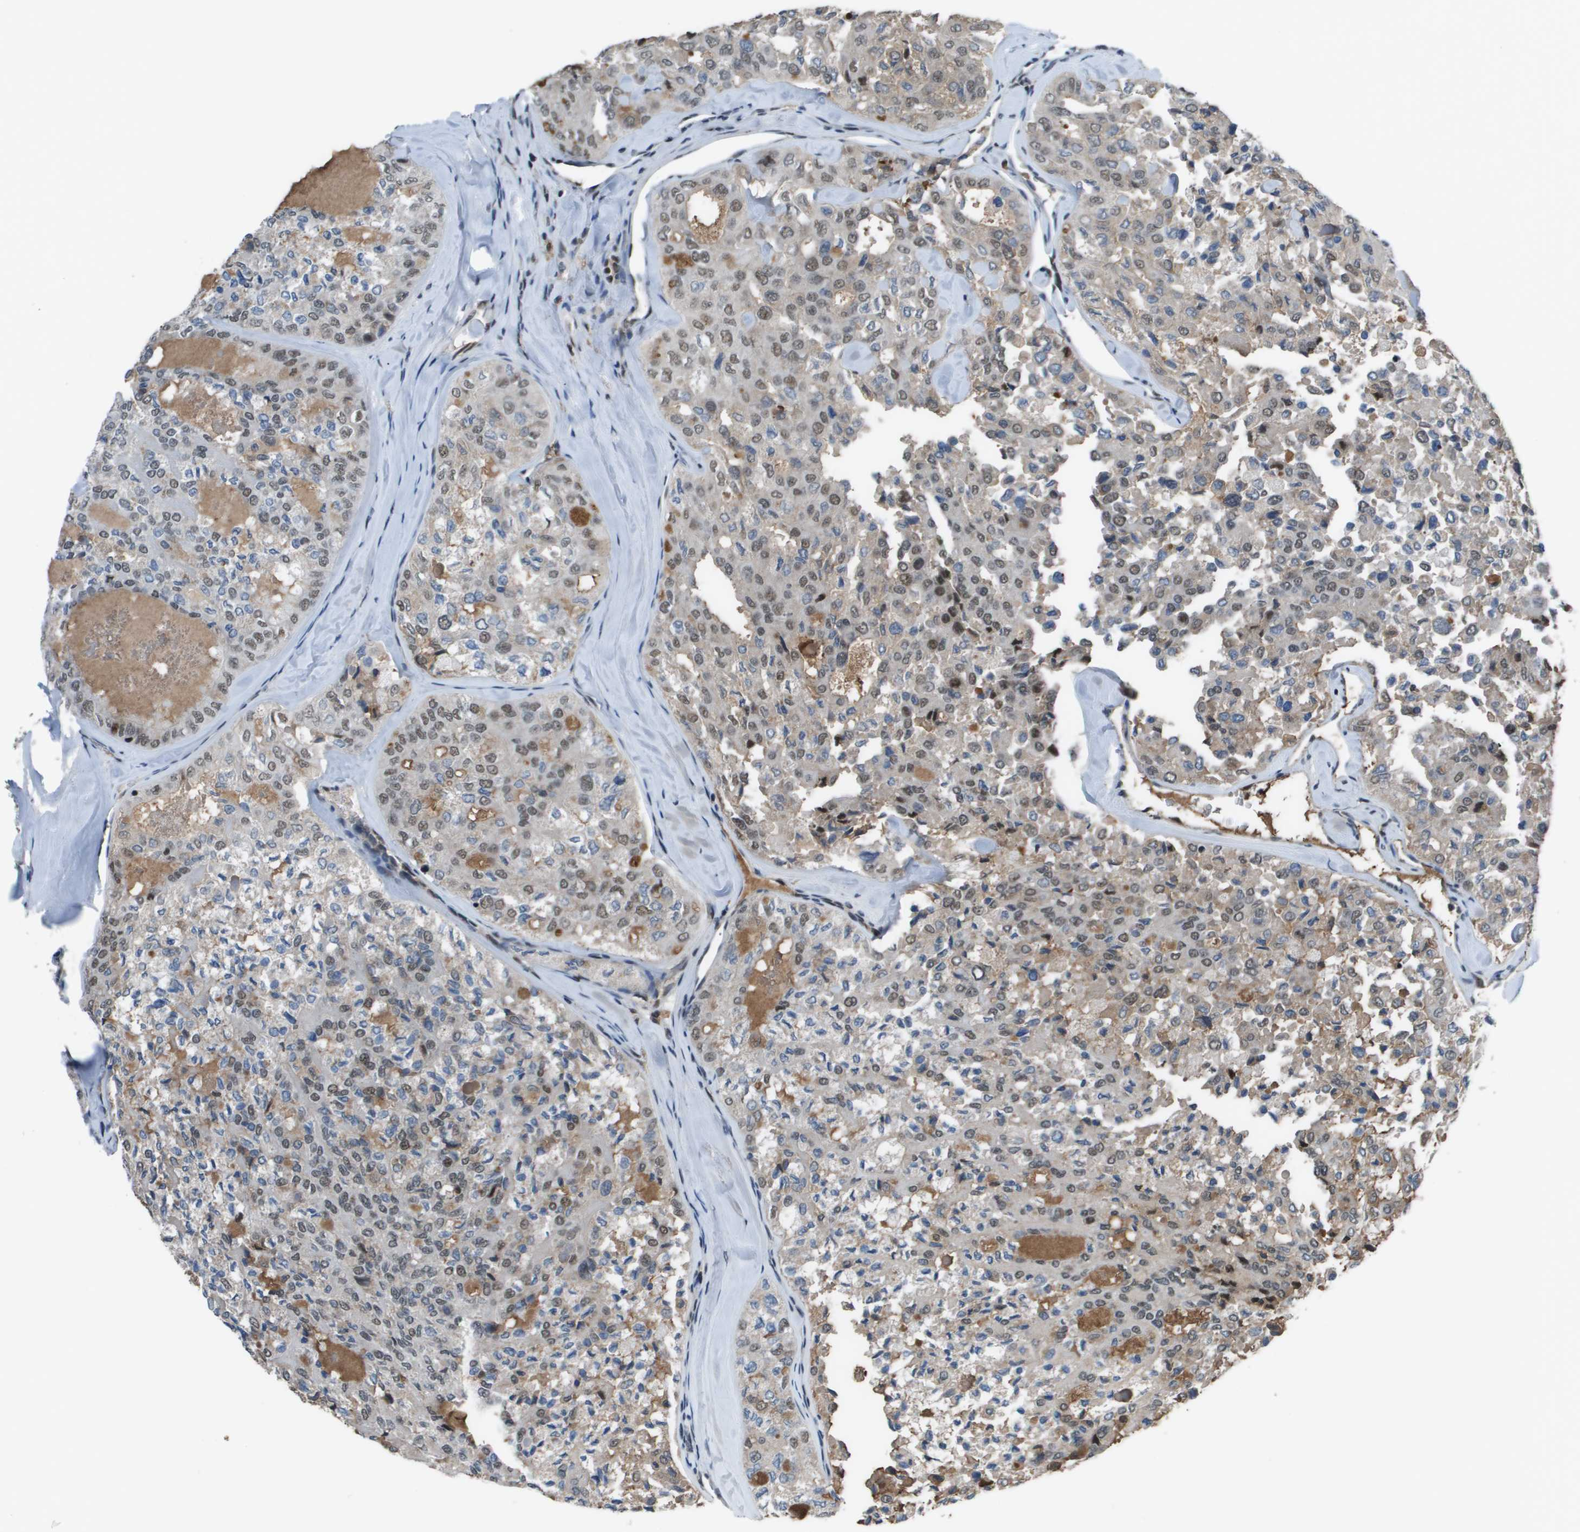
{"staining": {"intensity": "moderate", "quantity": "25%-75%", "location": "nuclear"}, "tissue": "thyroid cancer", "cell_type": "Tumor cells", "image_type": "cancer", "snomed": [{"axis": "morphology", "description": "Follicular adenoma carcinoma, NOS"}, {"axis": "topography", "description": "Thyroid gland"}], "caption": "A micrograph of human thyroid cancer (follicular adenoma carcinoma) stained for a protein reveals moderate nuclear brown staining in tumor cells.", "gene": "THRAP3", "patient": {"sex": "male", "age": 75}}